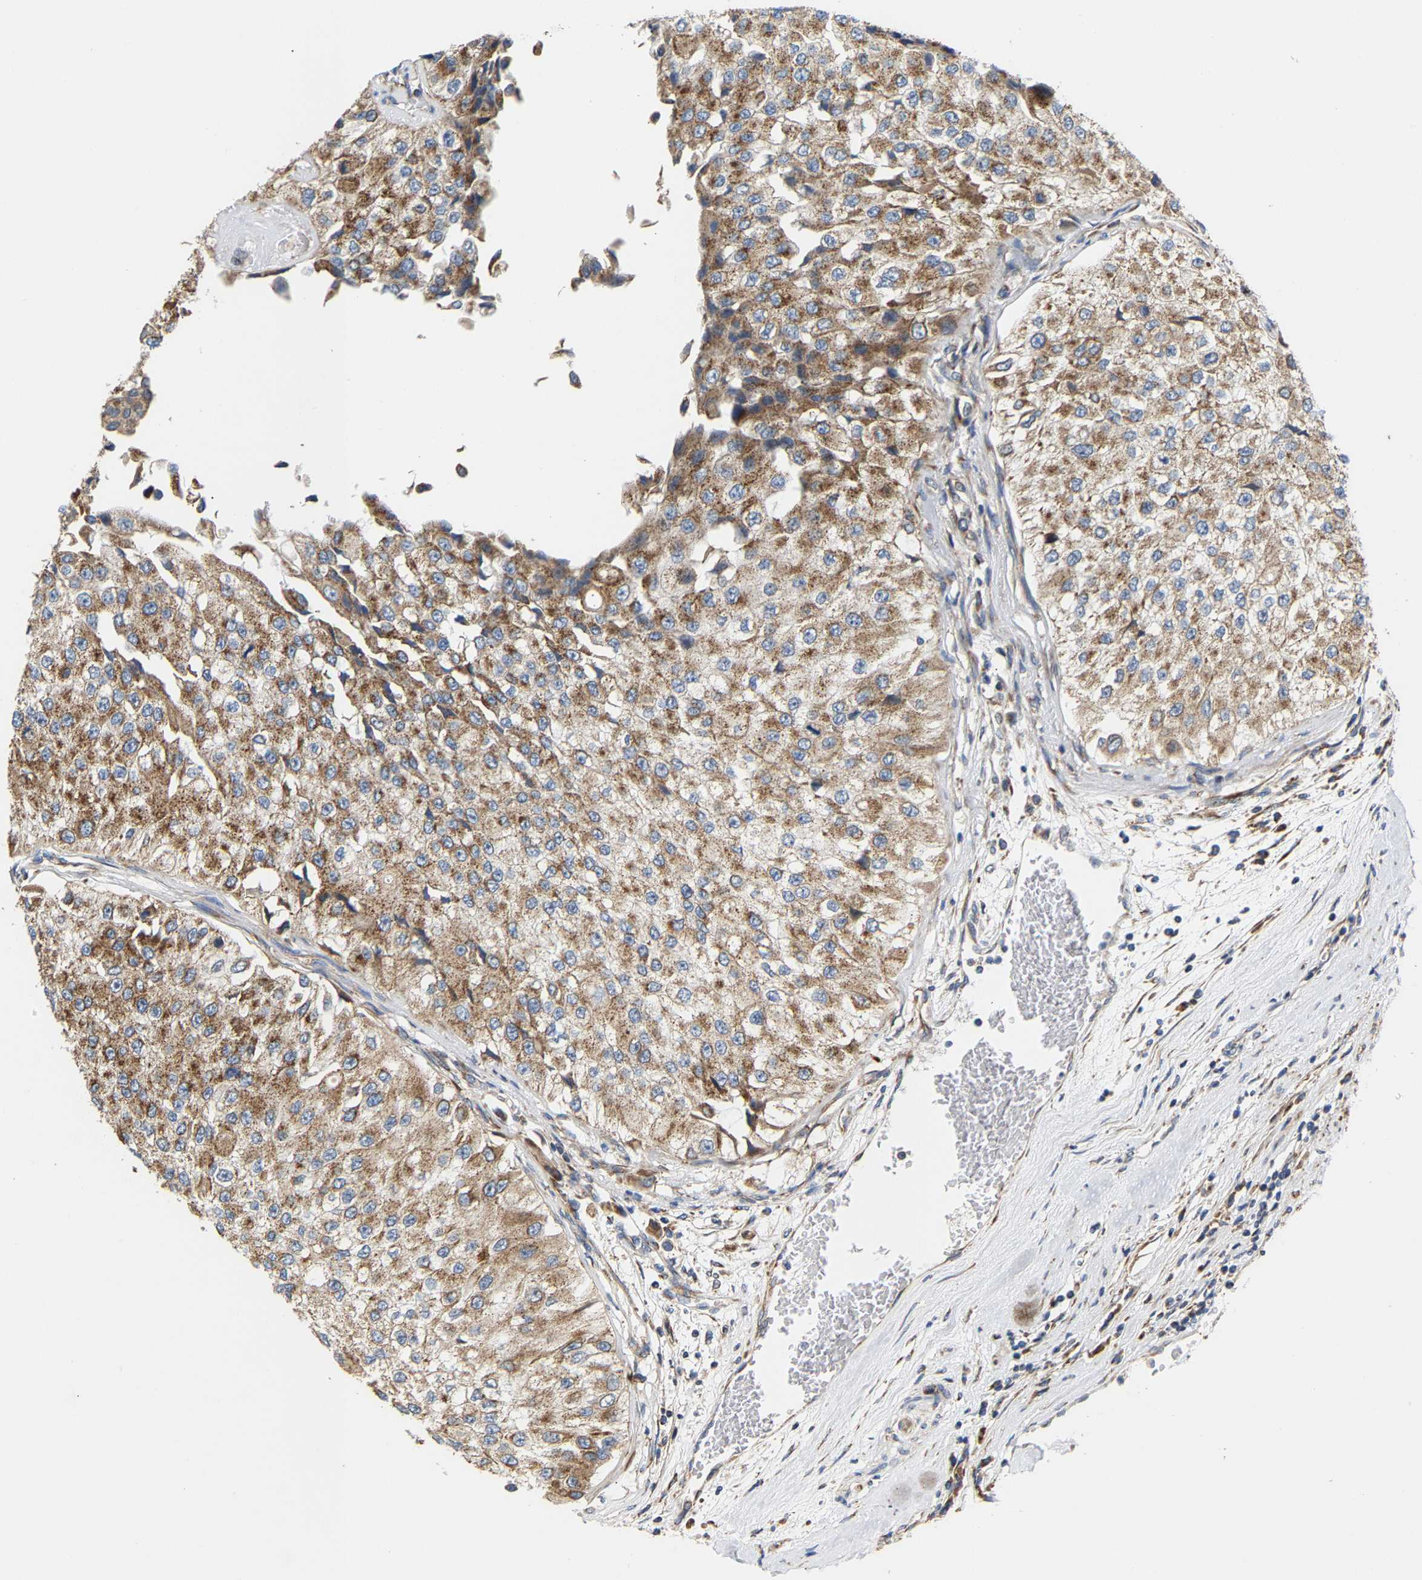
{"staining": {"intensity": "moderate", "quantity": ">75%", "location": "cytoplasmic/membranous"}, "tissue": "urothelial cancer", "cell_type": "Tumor cells", "image_type": "cancer", "snomed": [{"axis": "morphology", "description": "Urothelial carcinoma, High grade"}, {"axis": "topography", "description": "Kidney"}, {"axis": "topography", "description": "Urinary bladder"}], "caption": "Protein expression analysis of human high-grade urothelial carcinoma reveals moderate cytoplasmic/membranous positivity in about >75% of tumor cells.", "gene": "TMEM168", "patient": {"sex": "male", "age": 77}}